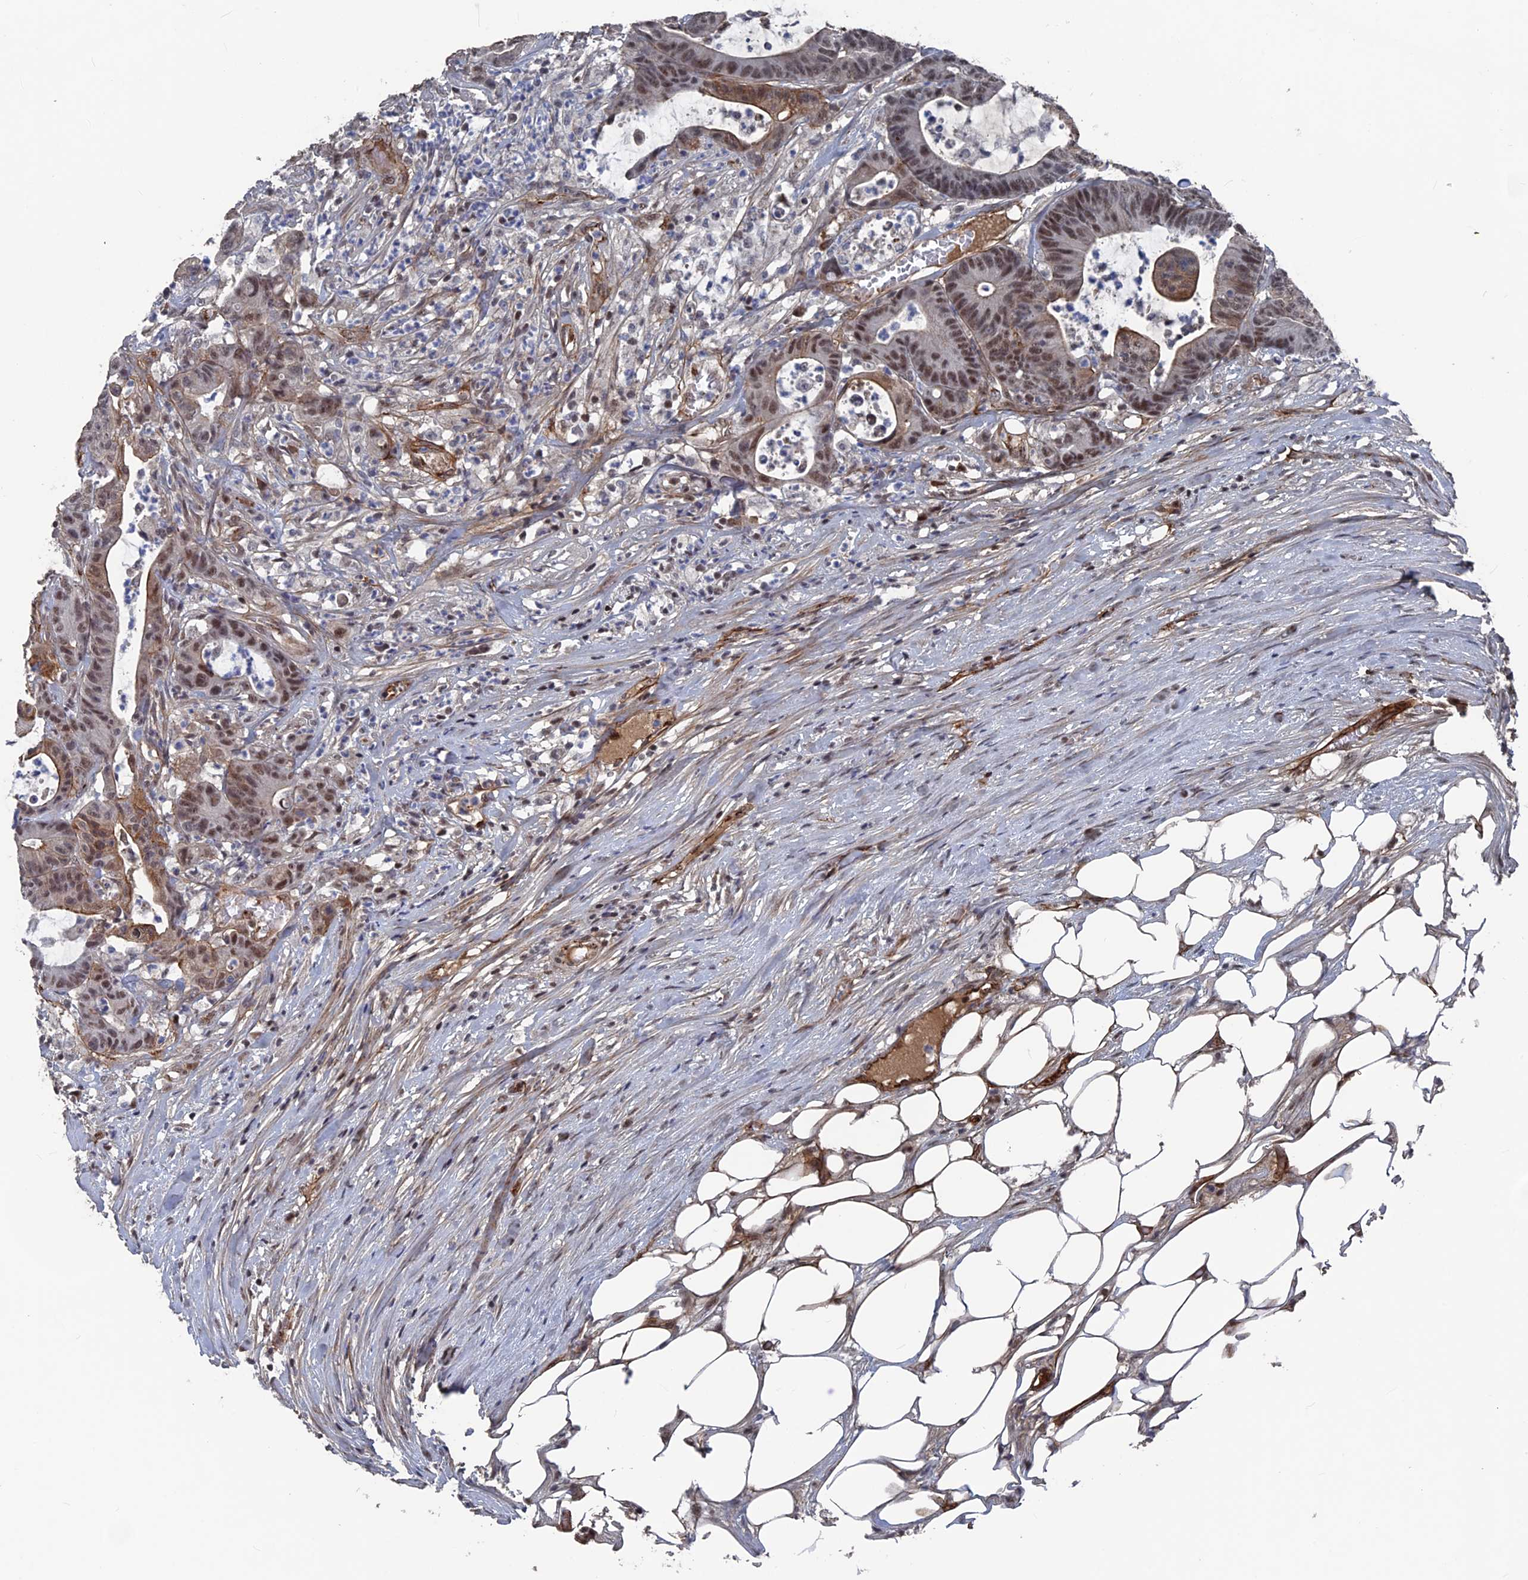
{"staining": {"intensity": "moderate", "quantity": ">75%", "location": "cytoplasmic/membranous,nuclear"}, "tissue": "colorectal cancer", "cell_type": "Tumor cells", "image_type": "cancer", "snomed": [{"axis": "morphology", "description": "Adenocarcinoma, NOS"}, {"axis": "topography", "description": "Colon"}], "caption": "Brown immunohistochemical staining in human adenocarcinoma (colorectal) shows moderate cytoplasmic/membranous and nuclear positivity in about >75% of tumor cells. (Brightfield microscopy of DAB IHC at high magnification).", "gene": "SH3D21", "patient": {"sex": "female", "age": 84}}